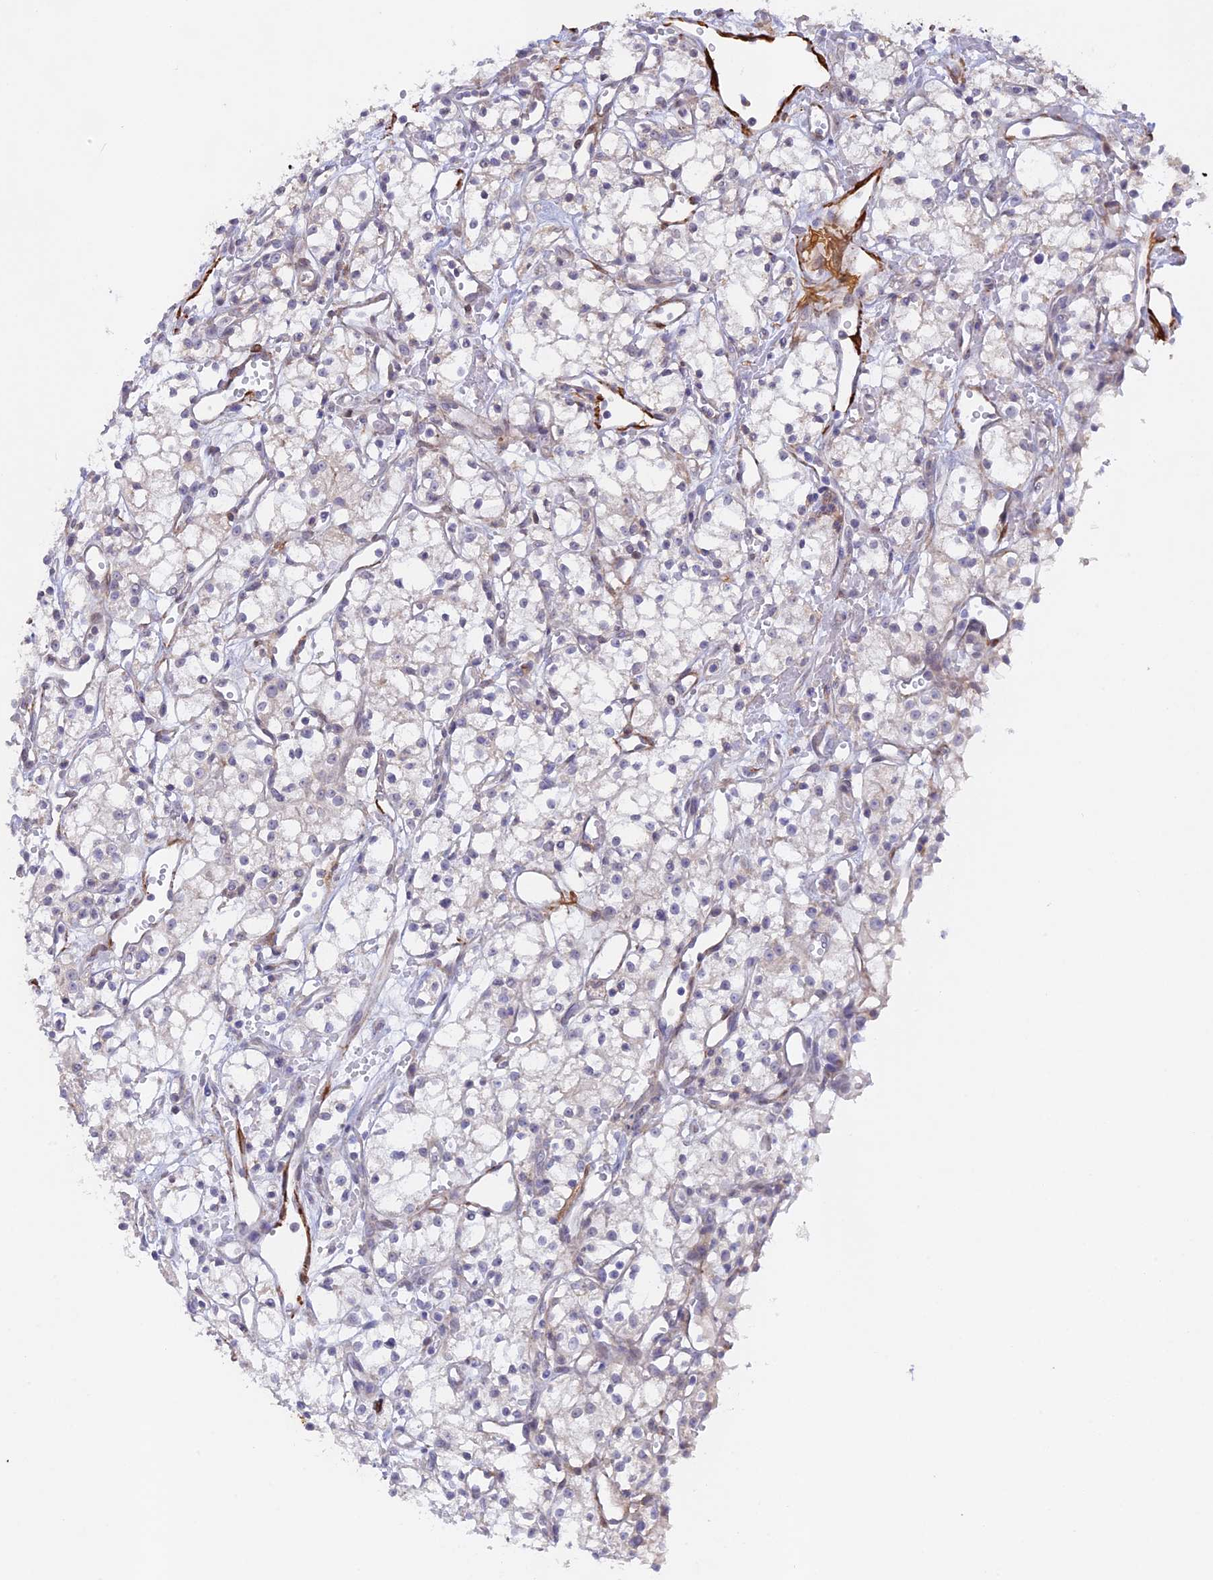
{"staining": {"intensity": "negative", "quantity": "none", "location": "none"}, "tissue": "renal cancer", "cell_type": "Tumor cells", "image_type": "cancer", "snomed": [{"axis": "morphology", "description": "Adenocarcinoma, NOS"}, {"axis": "topography", "description": "Kidney"}], "caption": "Immunohistochemical staining of human renal cancer (adenocarcinoma) shows no significant positivity in tumor cells.", "gene": "CCDC154", "patient": {"sex": "male", "age": 59}}